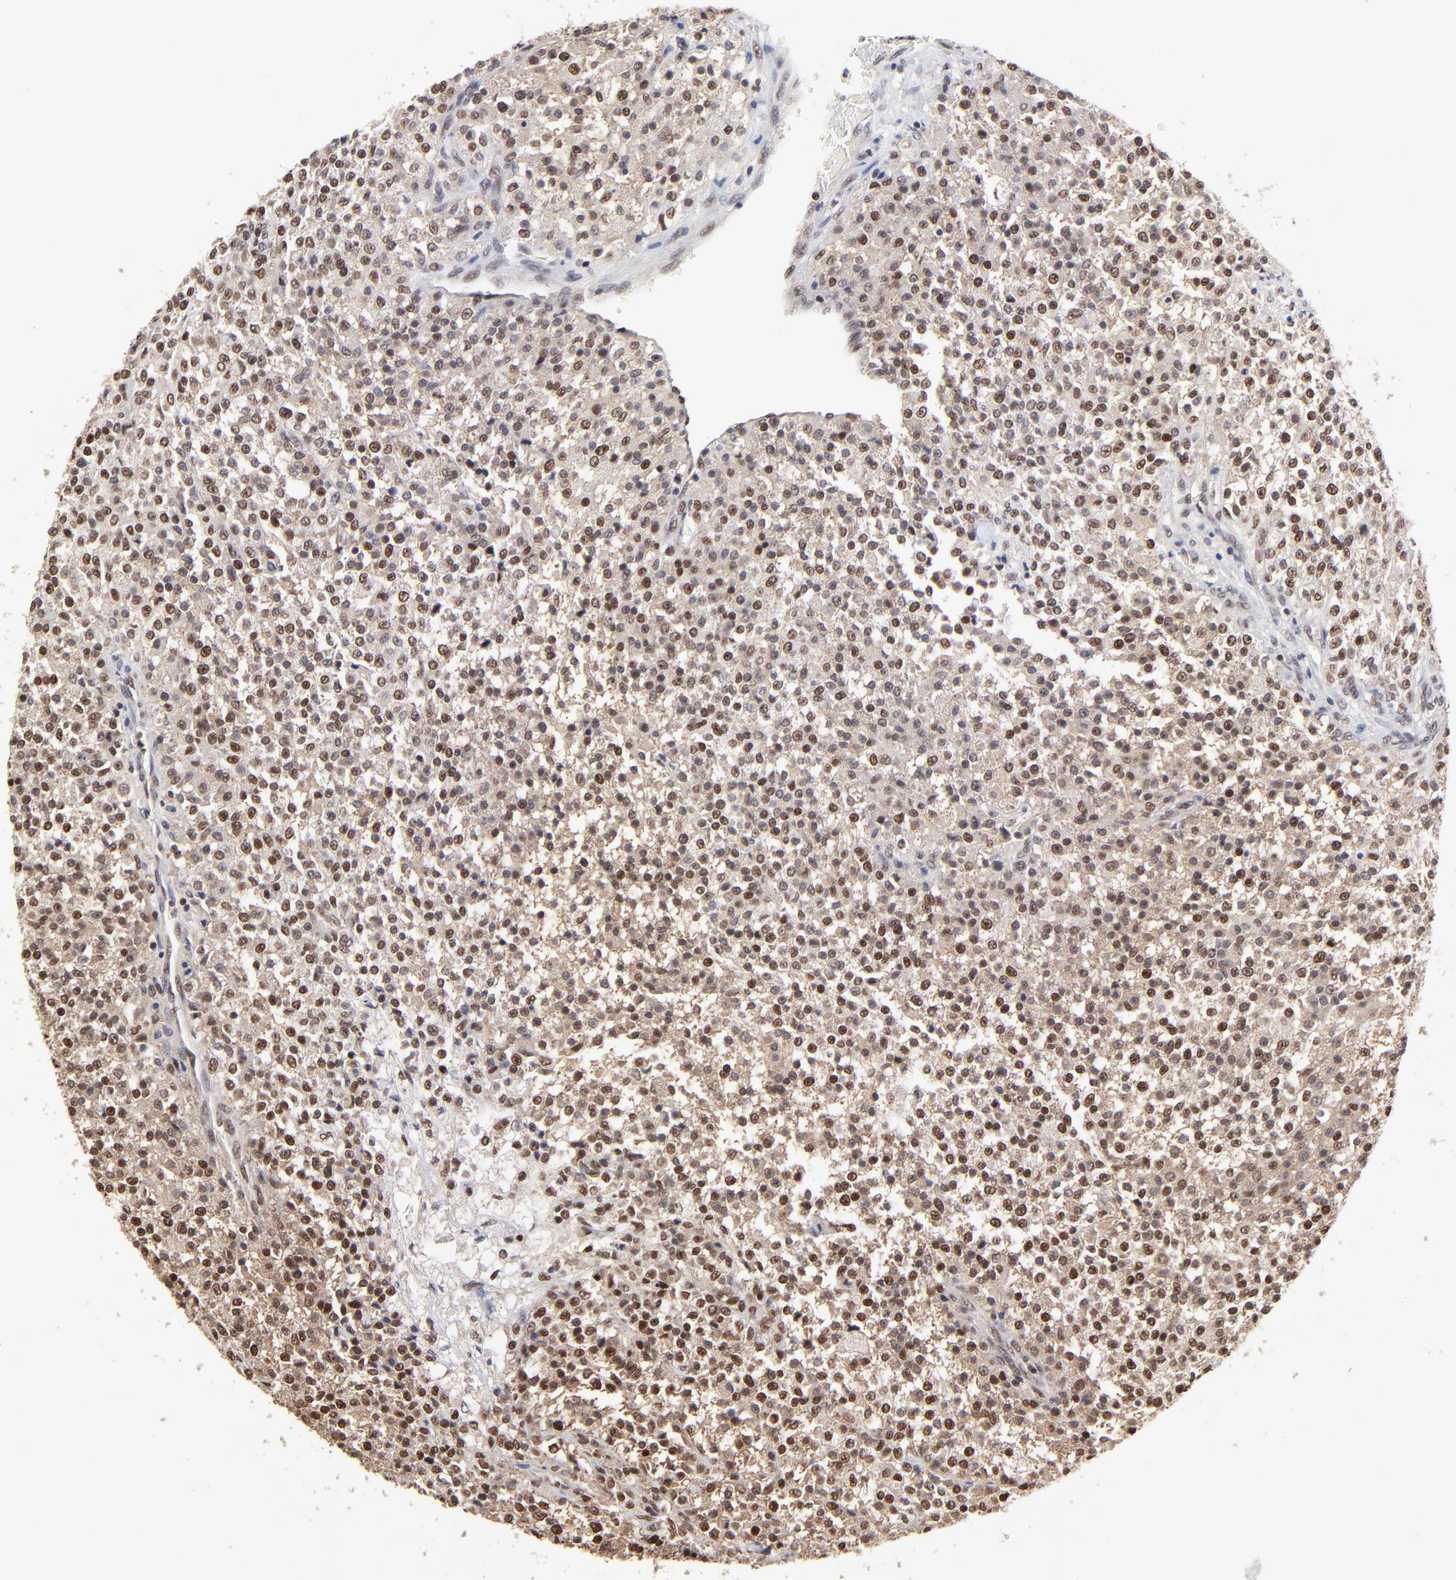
{"staining": {"intensity": "moderate", "quantity": ">75%", "location": "cytoplasmic/membranous,nuclear"}, "tissue": "testis cancer", "cell_type": "Tumor cells", "image_type": "cancer", "snomed": [{"axis": "morphology", "description": "Seminoma, NOS"}, {"axis": "topography", "description": "Testis"}], "caption": "IHC micrograph of neoplastic tissue: testis seminoma stained using immunohistochemistry exhibits medium levels of moderate protein expression localized specifically in the cytoplasmic/membranous and nuclear of tumor cells, appearing as a cytoplasmic/membranous and nuclear brown color.", "gene": "DSN1", "patient": {"sex": "male", "age": 59}}